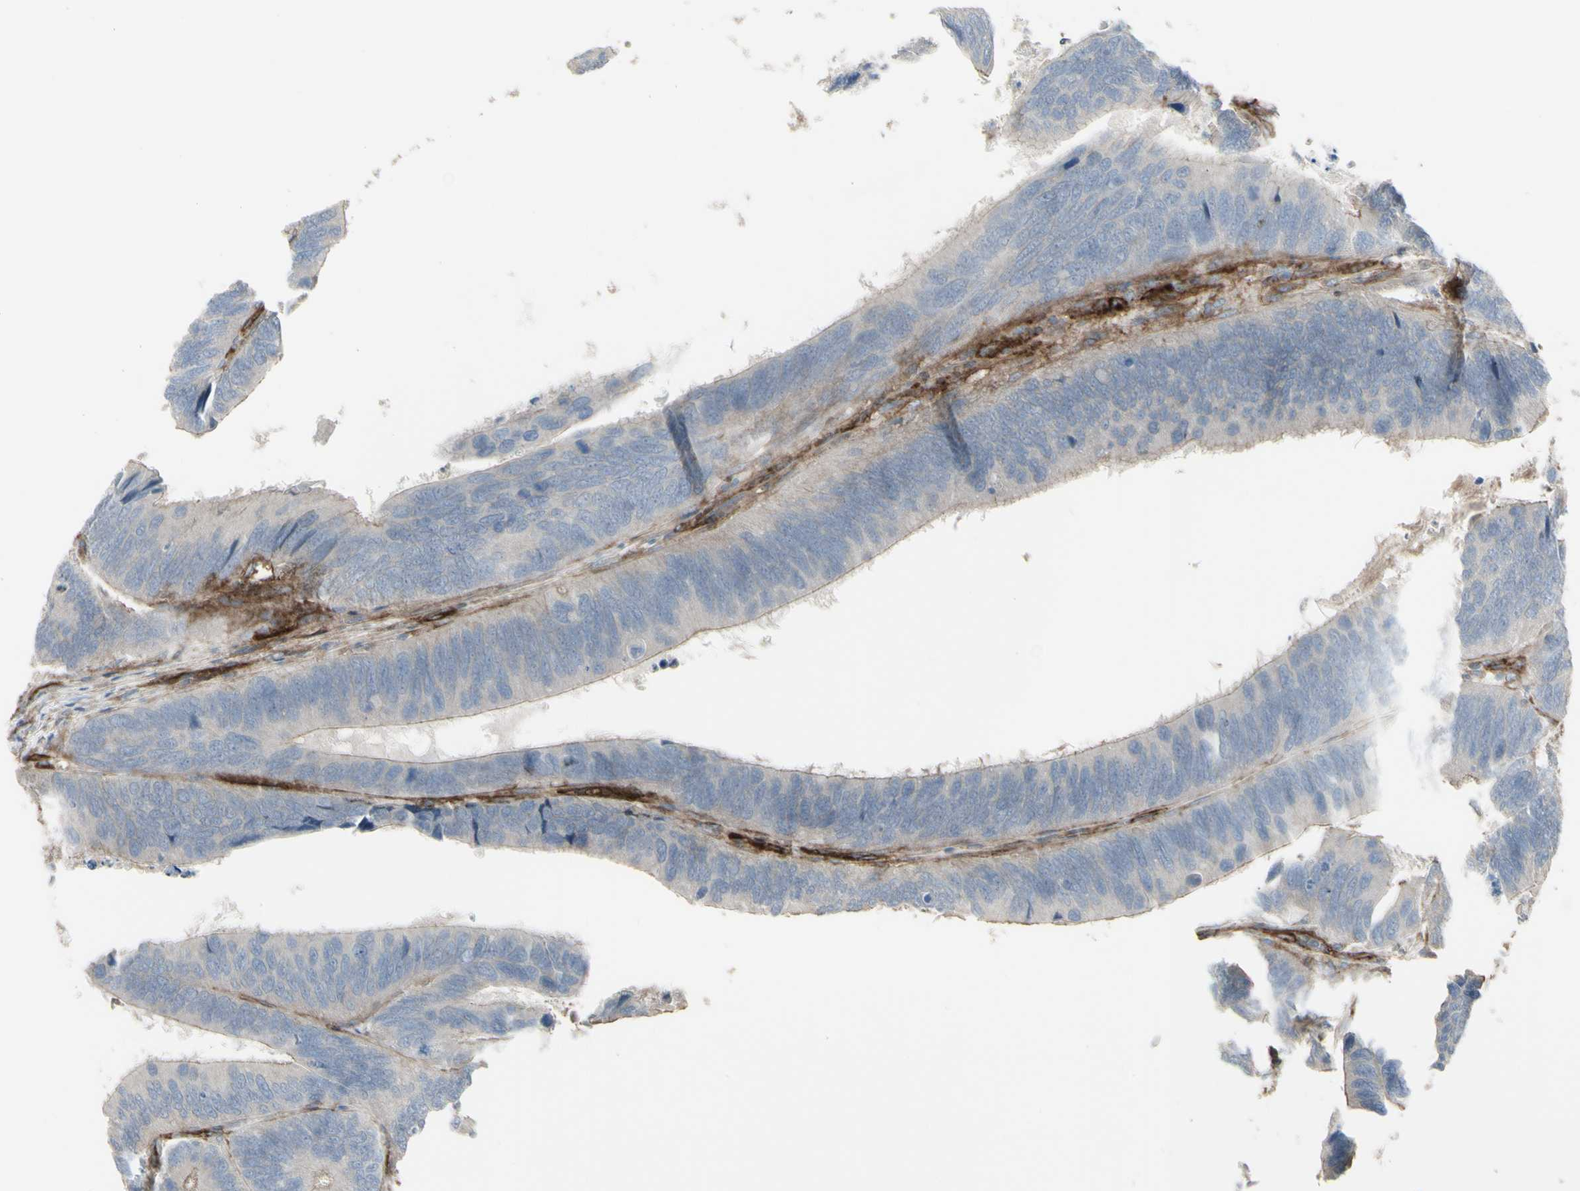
{"staining": {"intensity": "weak", "quantity": "<25%", "location": "cytoplasmic/membranous"}, "tissue": "colorectal cancer", "cell_type": "Tumor cells", "image_type": "cancer", "snomed": [{"axis": "morphology", "description": "Adenocarcinoma, NOS"}, {"axis": "topography", "description": "Colon"}], "caption": "A high-resolution micrograph shows immunohistochemistry staining of adenocarcinoma (colorectal), which reveals no significant staining in tumor cells. (Stains: DAB (3,3'-diaminobenzidine) immunohistochemistry with hematoxylin counter stain, Microscopy: brightfield microscopy at high magnification).", "gene": "CD276", "patient": {"sex": "male", "age": 72}}